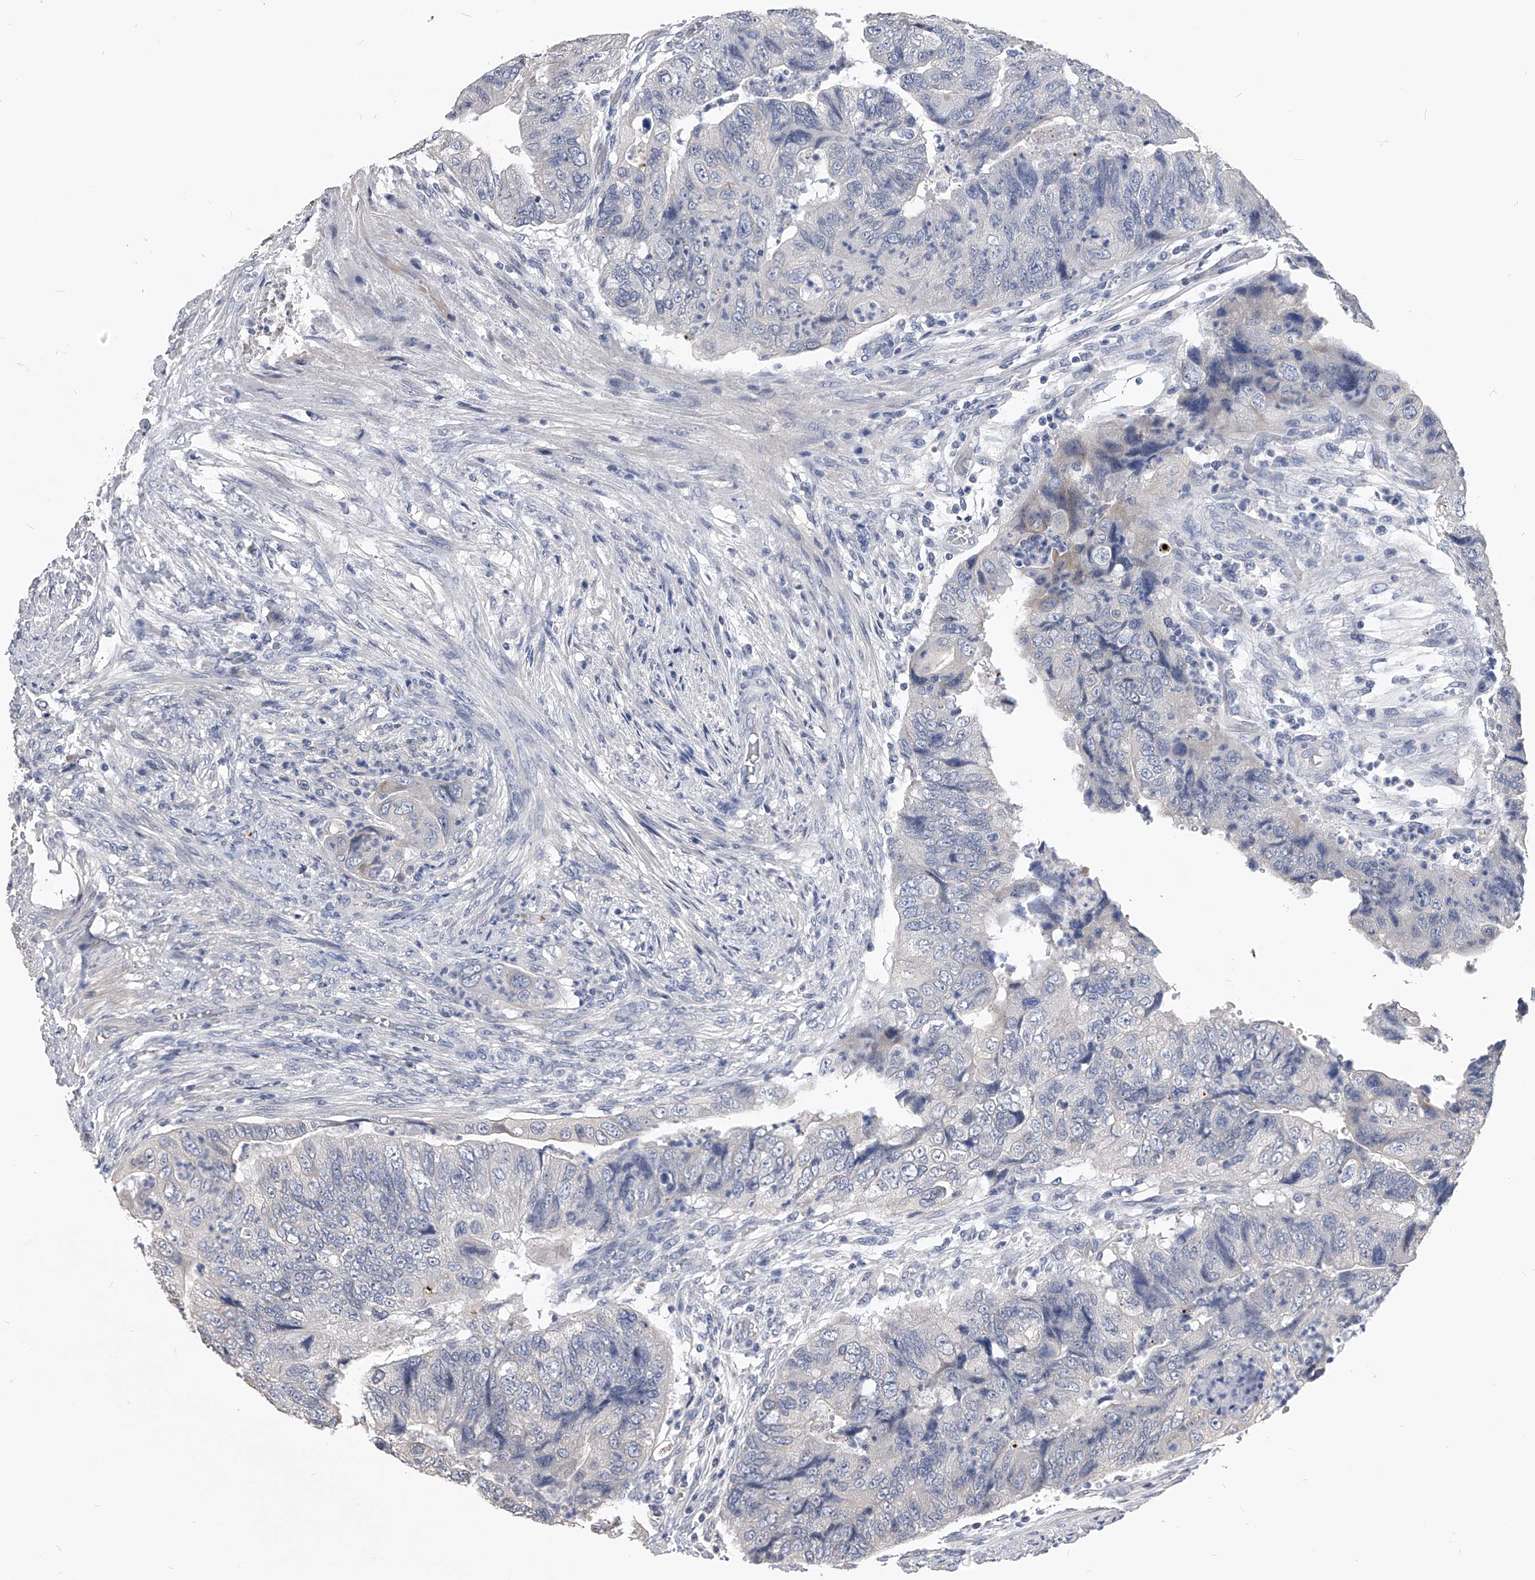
{"staining": {"intensity": "negative", "quantity": "none", "location": "none"}, "tissue": "colorectal cancer", "cell_type": "Tumor cells", "image_type": "cancer", "snomed": [{"axis": "morphology", "description": "Adenocarcinoma, NOS"}, {"axis": "topography", "description": "Rectum"}], "caption": "Adenocarcinoma (colorectal) stained for a protein using immunohistochemistry (IHC) shows no staining tumor cells.", "gene": "MDN1", "patient": {"sex": "male", "age": 63}}